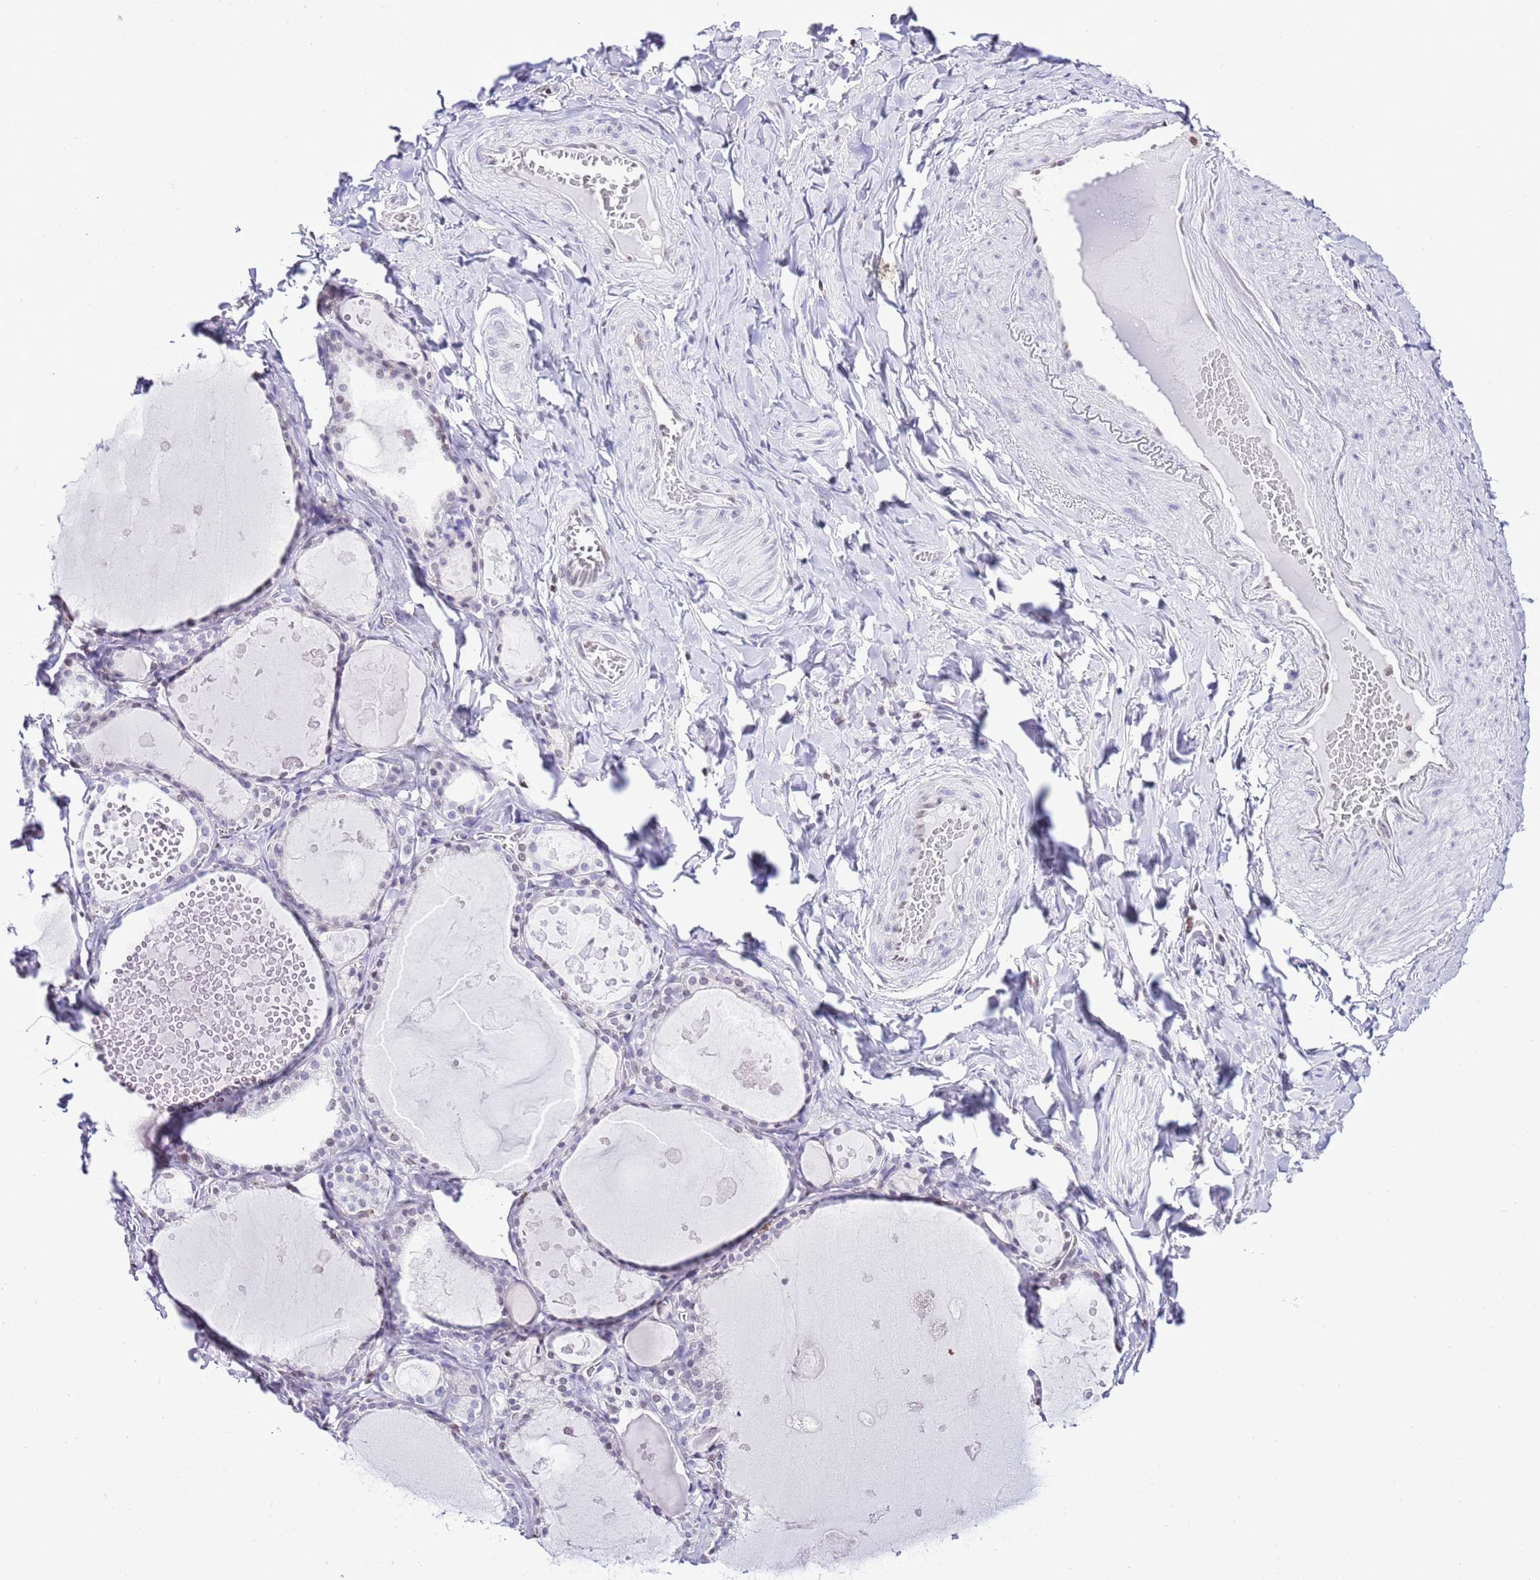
{"staining": {"intensity": "negative", "quantity": "none", "location": "none"}, "tissue": "thyroid gland", "cell_type": "Glandular cells", "image_type": "normal", "snomed": [{"axis": "morphology", "description": "Normal tissue, NOS"}, {"axis": "topography", "description": "Thyroid gland"}], "caption": "This is an immunohistochemistry photomicrograph of benign thyroid gland. There is no expression in glandular cells.", "gene": "PRR15", "patient": {"sex": "male", "age": 56}}